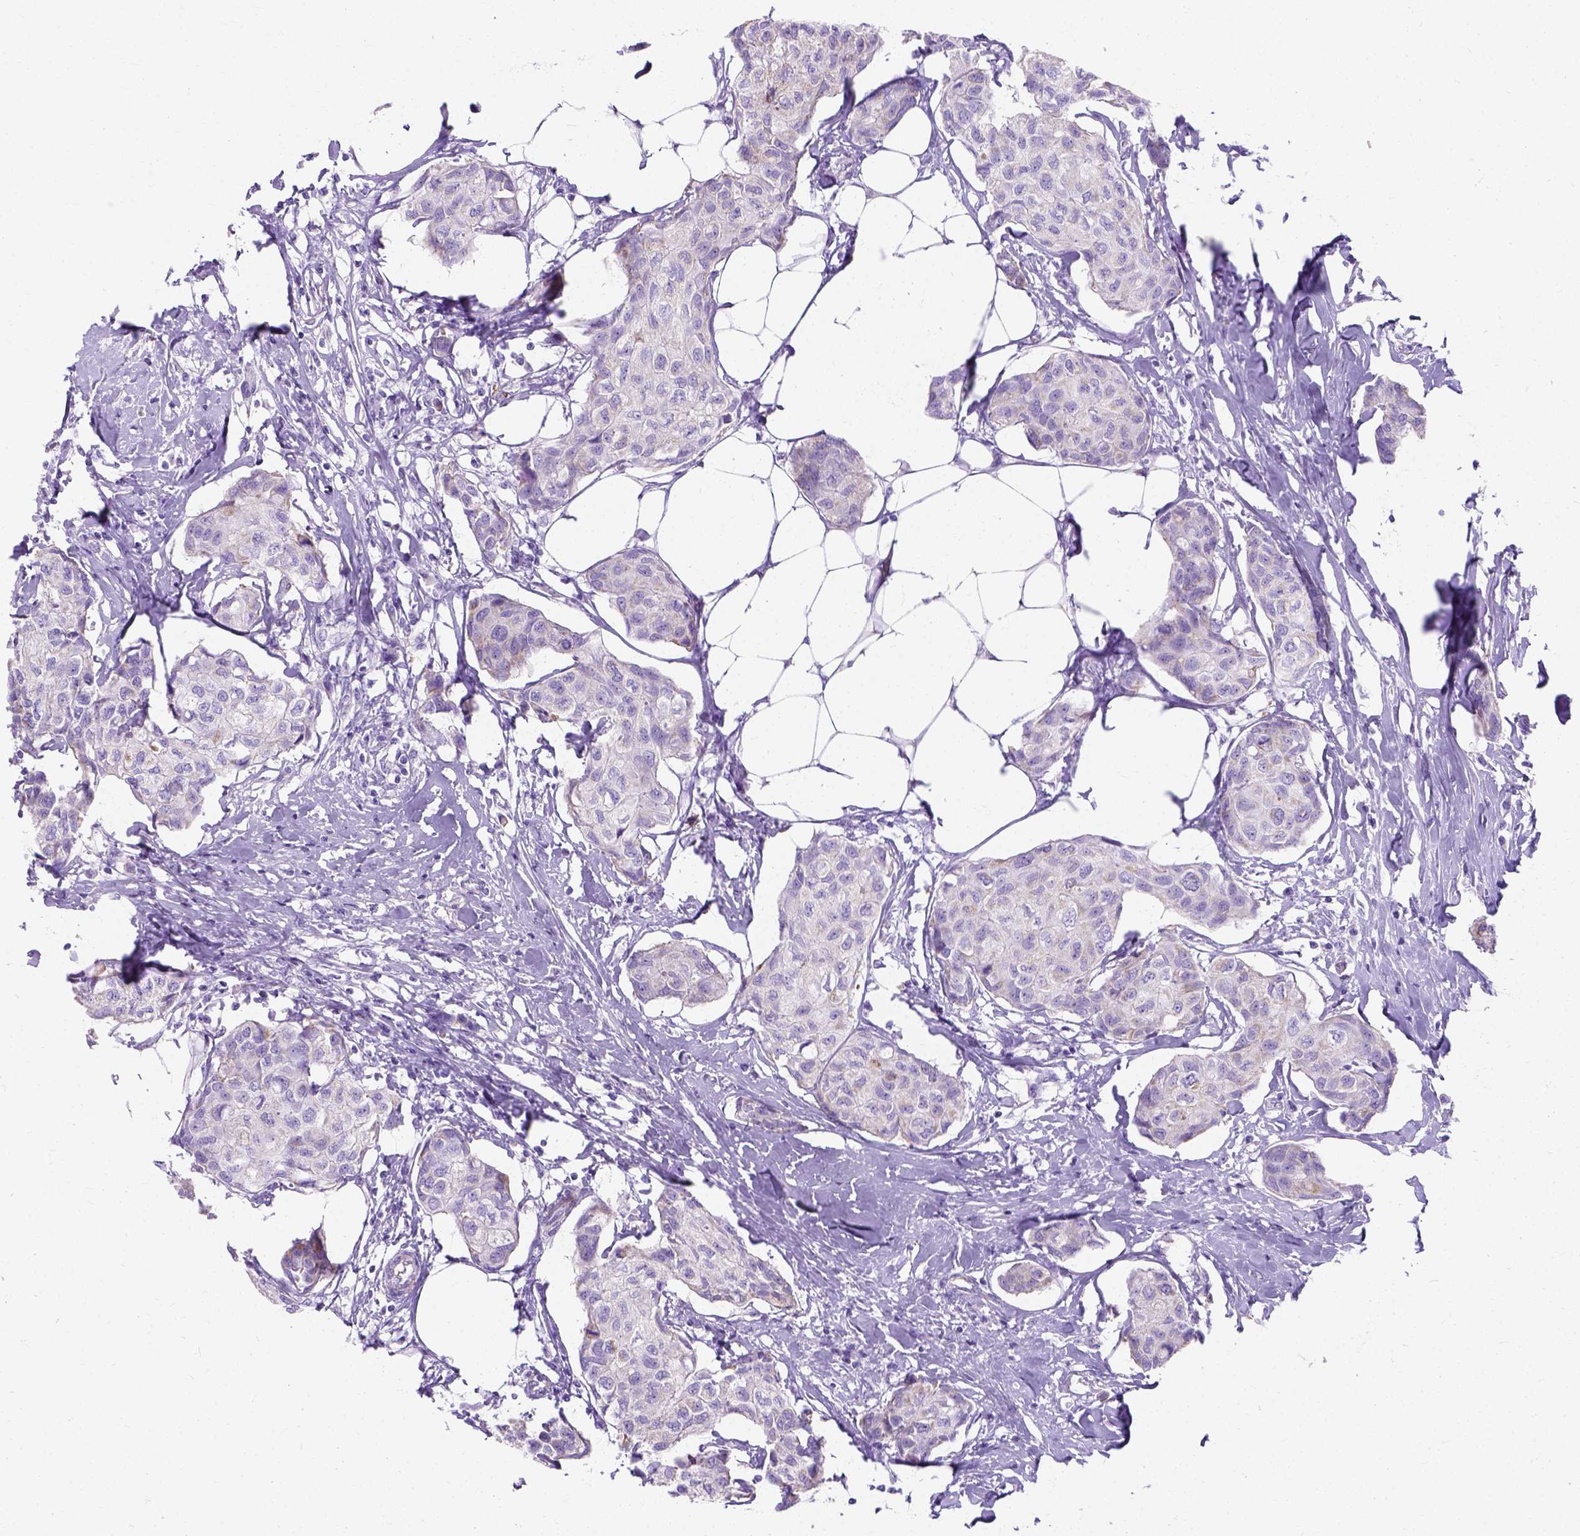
{"staining": {"intensity": "negative", "quantity": "none", "location": "none"}, "tissue": "breast cancer", "cell_type": "Tumor cells", "image_type": "cancer", "snomed": [{"axis": "morphology", "description": "Duct carcinoma"}, {"axis": "topography", "description": "Breast"}], "caption": "Histopathology image shows no significant protein expression in tumor cells of breast cancer (intraductal carcinoma).", "gene": "MYH15", "patient": {"sex": "female", "age": 80}}